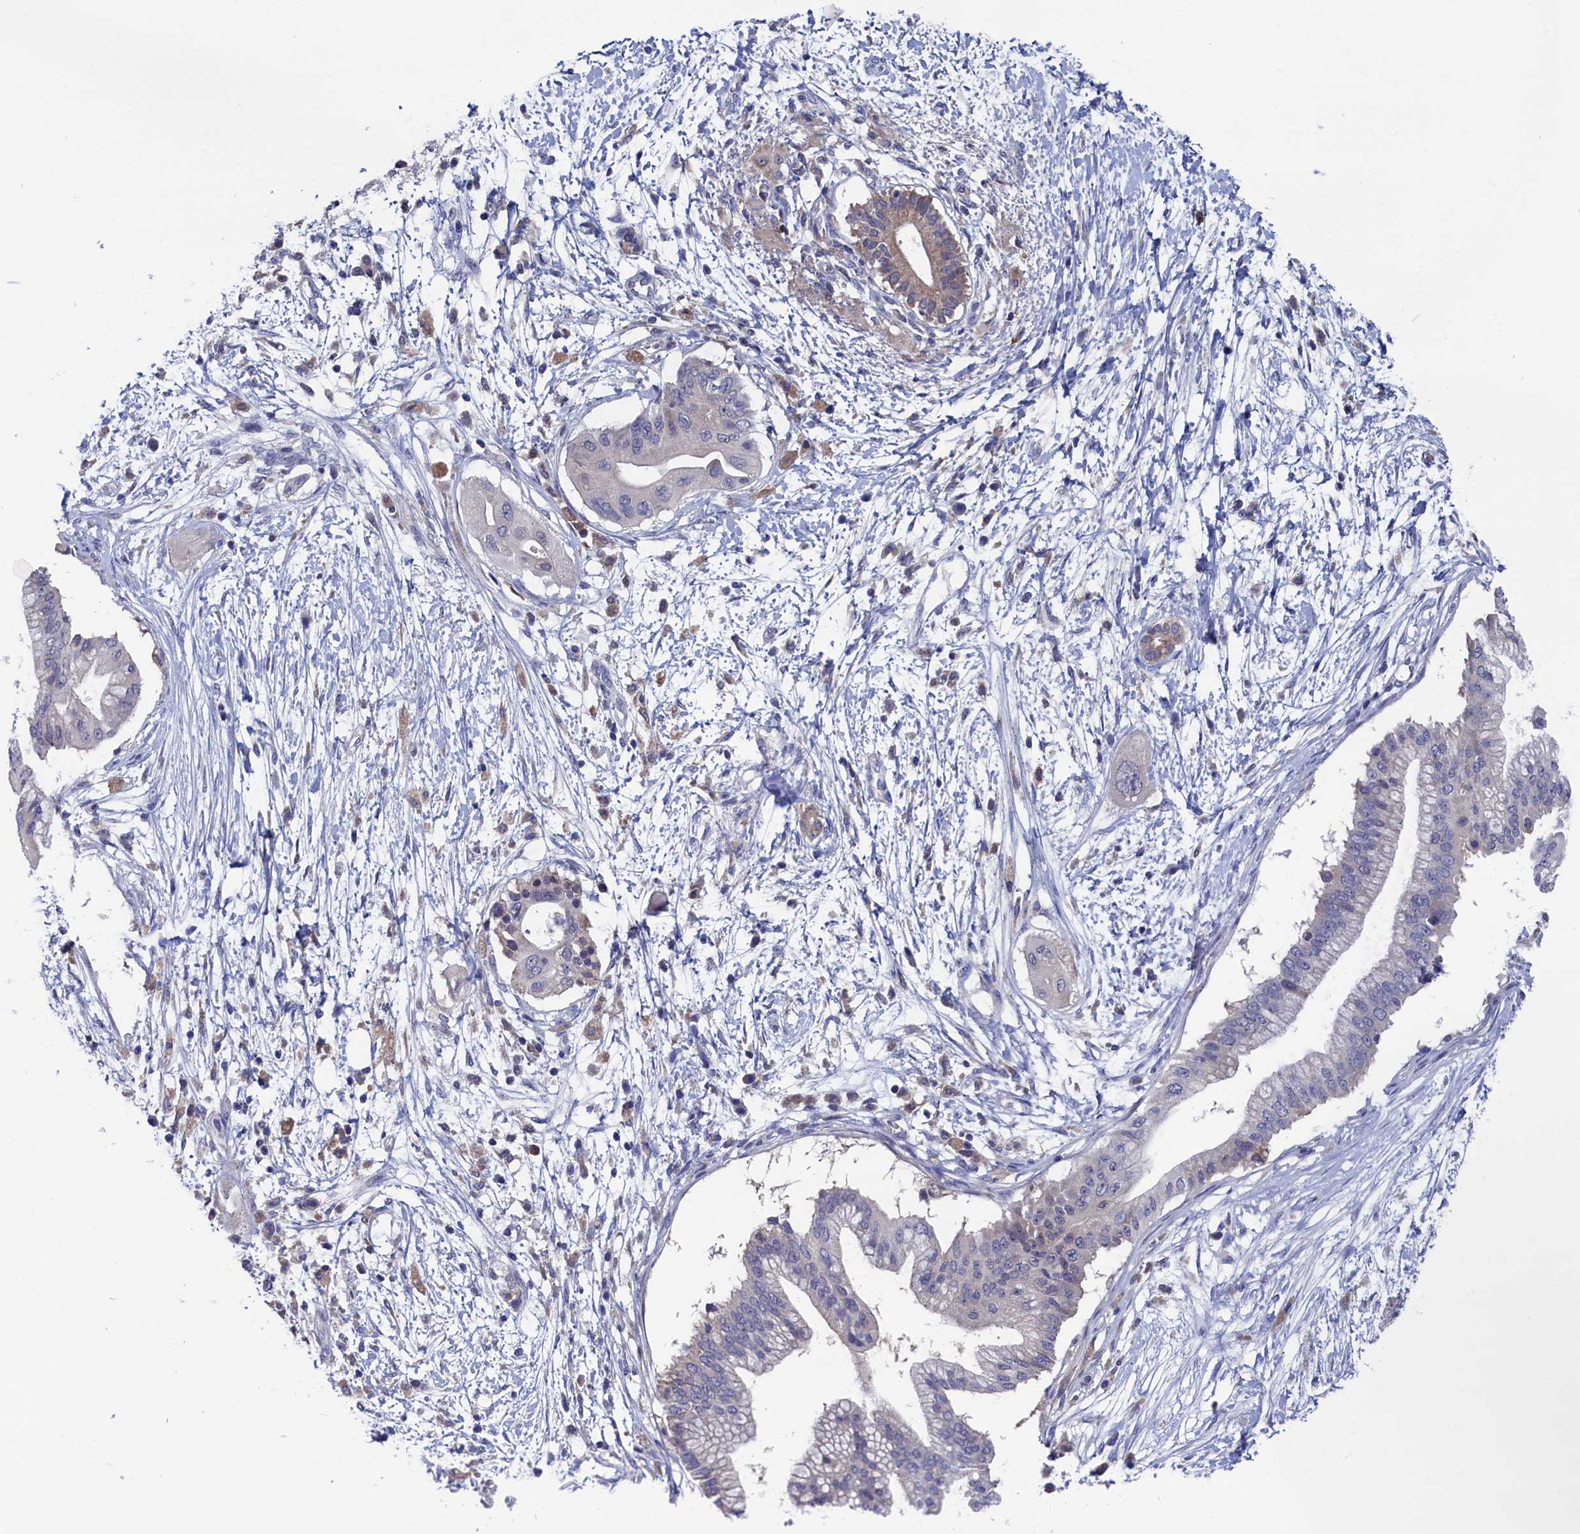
{"staining": {"intensity": "weak", "quantity": "<25%", "location": "cytoplasmic/membranous"}, "tissue": "pancreatic cancer", "cell_type": "Tumor cells", "image_type": "cancer", "snomed": [{"axis": "morphology", "description": "Adenocarcinoma, NOS"}, {"axis": "topography", "description": "Pancreas"}], "caption": "DAB (3,3'-diaminobenzidine) immunohistochemical staining of human pancreatic cancer (adenocarcinoma) displays no significant expression in tumor cells. (Brightfield microscopy of DAB (3,3'-diaminobenzidine) immunohistochemistry at high magnification).", "gene": "SPATA13", "patient": {"sex": "male", "age": 68}}